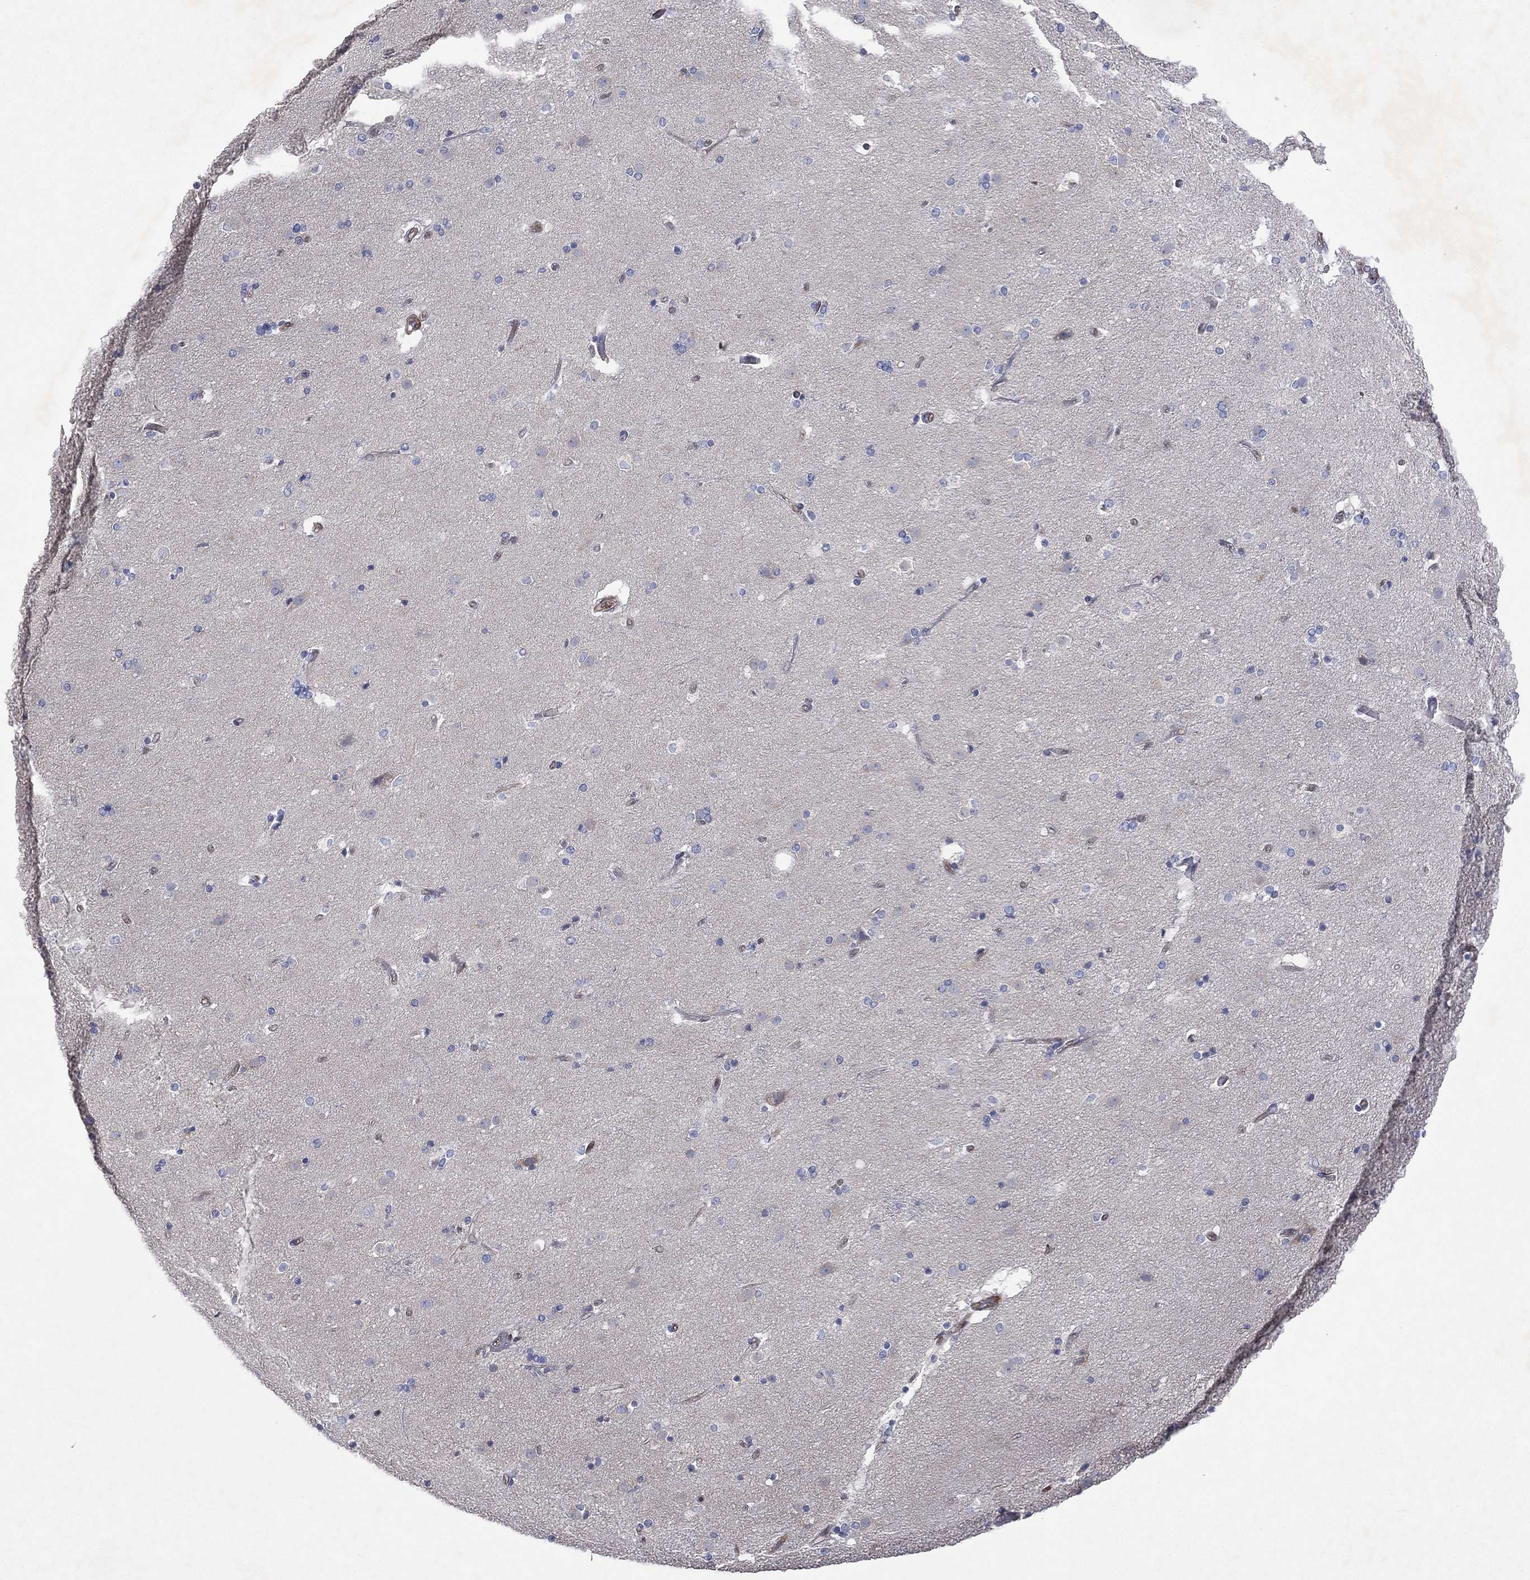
{"staining": {"intensity": "negative", "quantity": "none", "location": "none"}, "tissue": "caudate", "cell_type": "Glial cells", "image_type": "normal", "snomed": [{"axis": "morphology", "description": "Normal tissue, NOS"}, {"axis": "topography", "description": "Lateral ventricle wall"}], "caption": "Immunohistochemistry of benign caudate exhibits no positivity in glial cells.", "gene": "FLI1", "patient": {"sex": "male", "age": 54}}